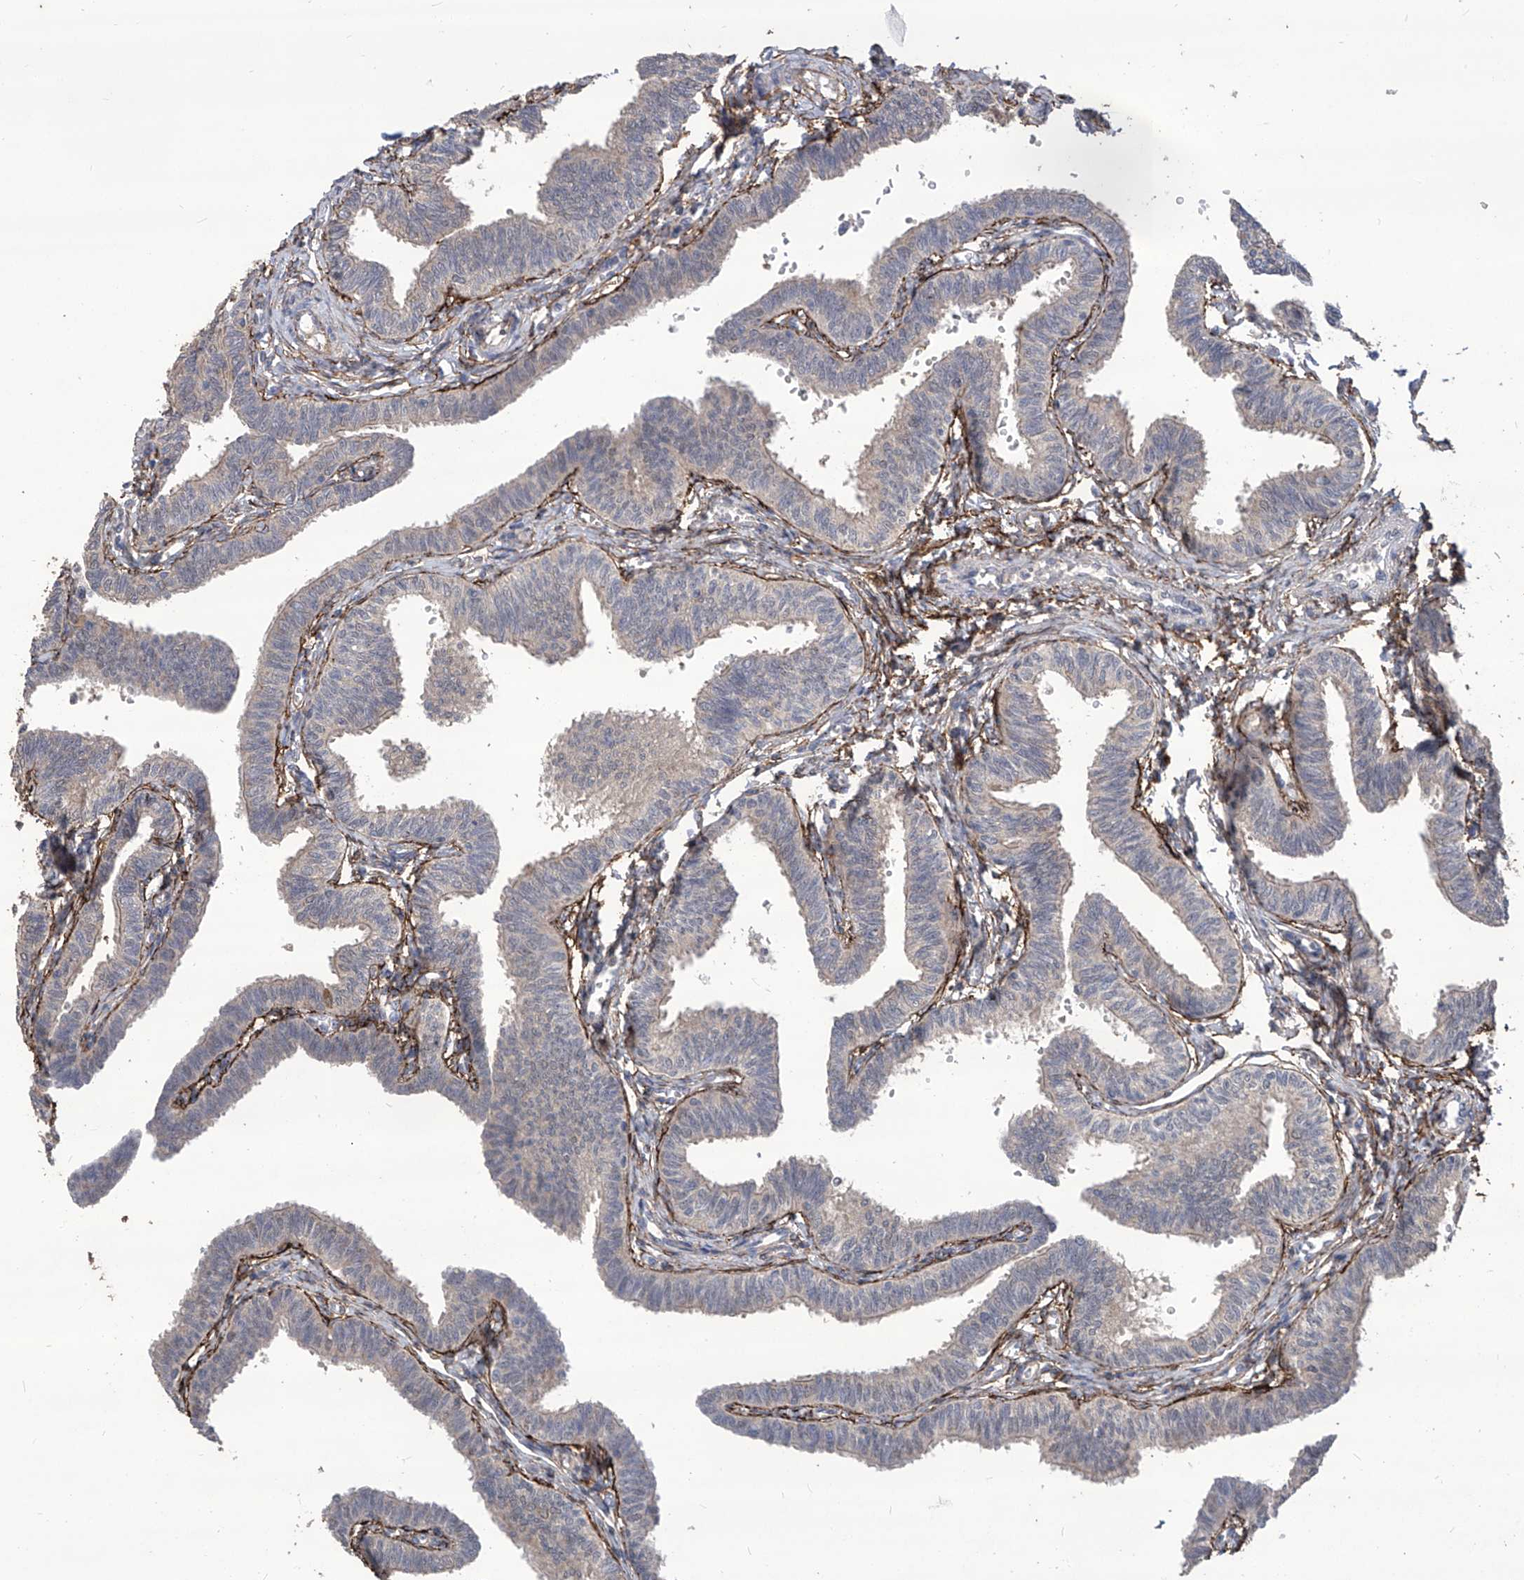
{"staining": {"intensity": "negative", "quantity": "none", "location": "none"}, "tissue": "fallopian tube", "cell_type": "Glandular cells", "image_type": "normal", "snomed": [{"axis": "morphology", "description": "Normal tissue, NOS"}, {"axis": "topography", "description": "Fallopian tube"}, {"axis": "topography", "description": "Ovary"}], "caption": "High magnification brightfield microscopy of normal fallopian tube stained with DAB (3,3'-diaminobenzidine) (brown) and counterstained with hematoxylin (blue): glandular cells show no significant staining. (DAB (3,3'-diaminobenzidine) IHC visualized using brightfield microscopy, high magnification).", "gene": "TXNIP", "patient": {"sex": "female", "age": 23}}